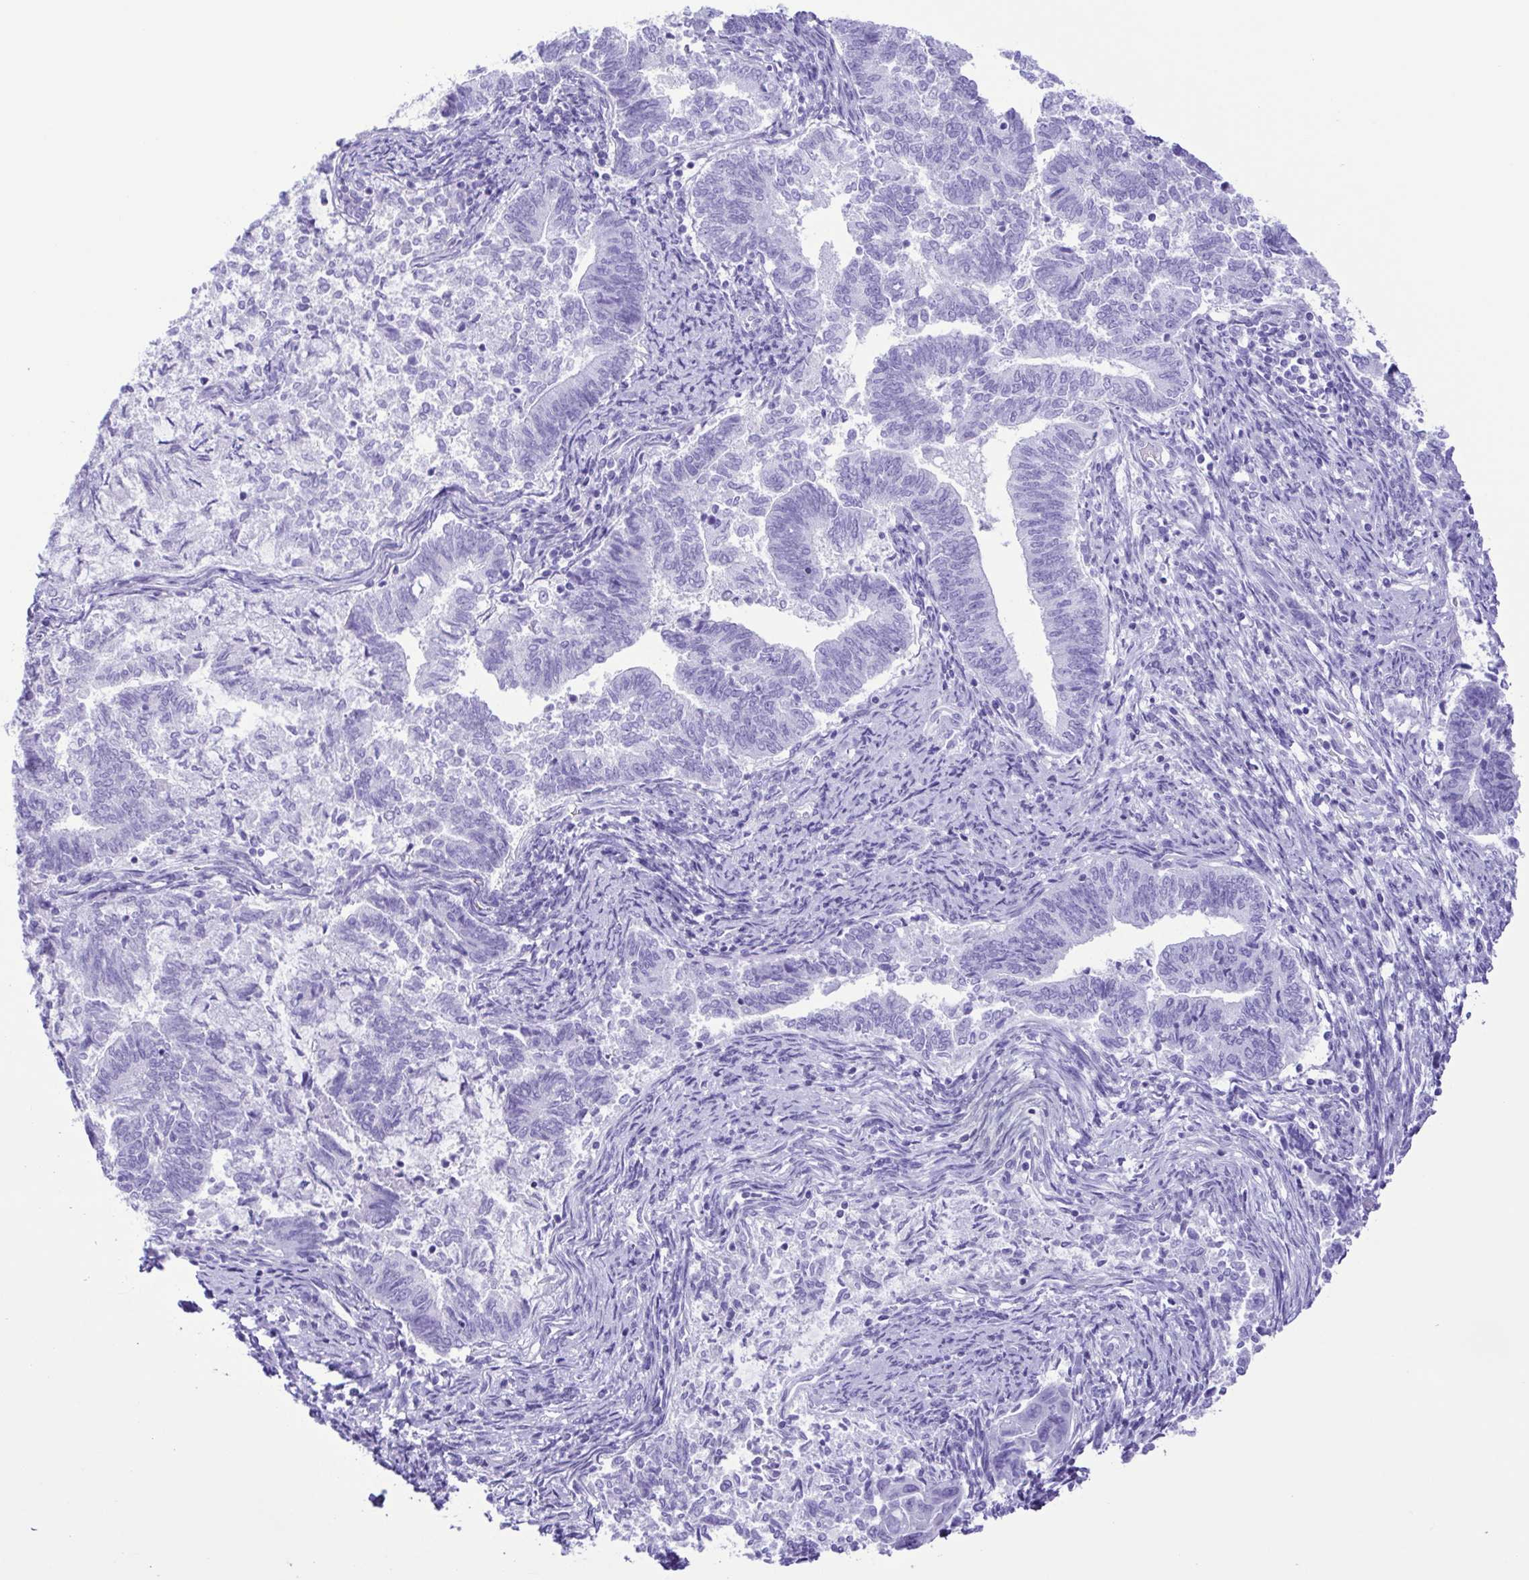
{"staining": {"intensity": "negative", "quantity": "none", "location": "none"}, "tissue": "endometrial cancer", "cell_type": "Tumor cells", "image_type": "cancer", "snomed": [{"axis": "morphology", "description": "Adenocarcinoma, NOS"}, {"axis": "topography", "description": "Endometrium"}], "caption": "This is an immunohistochemistry photomicrograph of human adenocarcinoma (endometrial). There is no staining in tumor cells.", "gene": "ERP27", "patient": {"sex": "female", "age": 65}}